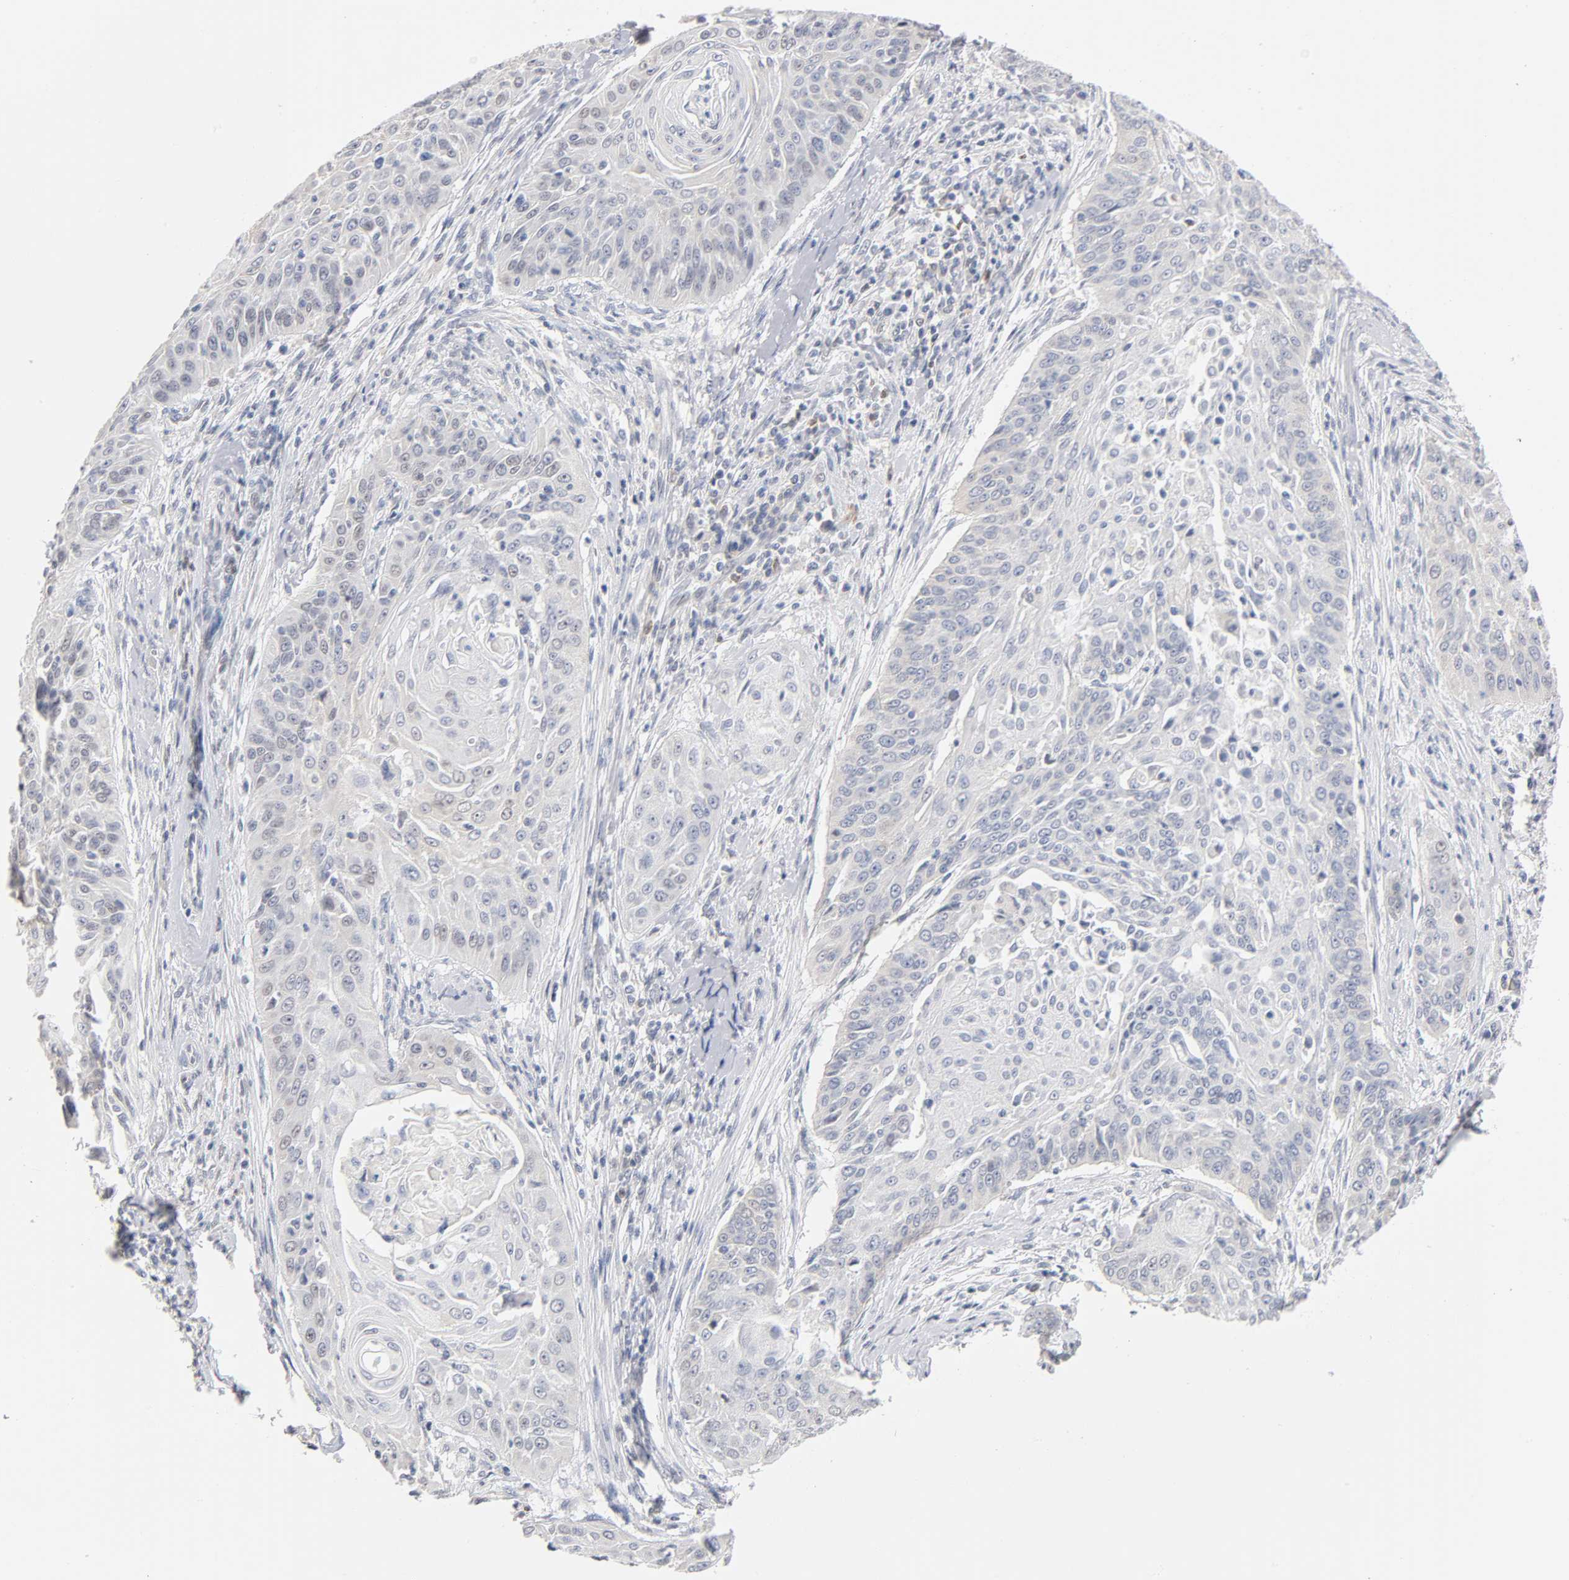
{"staining": {"intensity": "negative", "quantity": "none", "location": "none"}, "tissue": "cervical cancer", "cell_type": "Tumor cells", "image_type": "cancer", "snomed": [{"axis": "morphology", "description": "Squamous cell carcinoma, NOS"}, {"axis": "topography", "description": "Cervix"}], "caption": "Immunohistochemistry photomicrograph of neoplastic tissue: cervical squamous cell carcinoma stained with DAB displays no significant protein staining in tumor cells.", "gene": "NFATC1", "patient": {"sex": "female", "age": 33}}